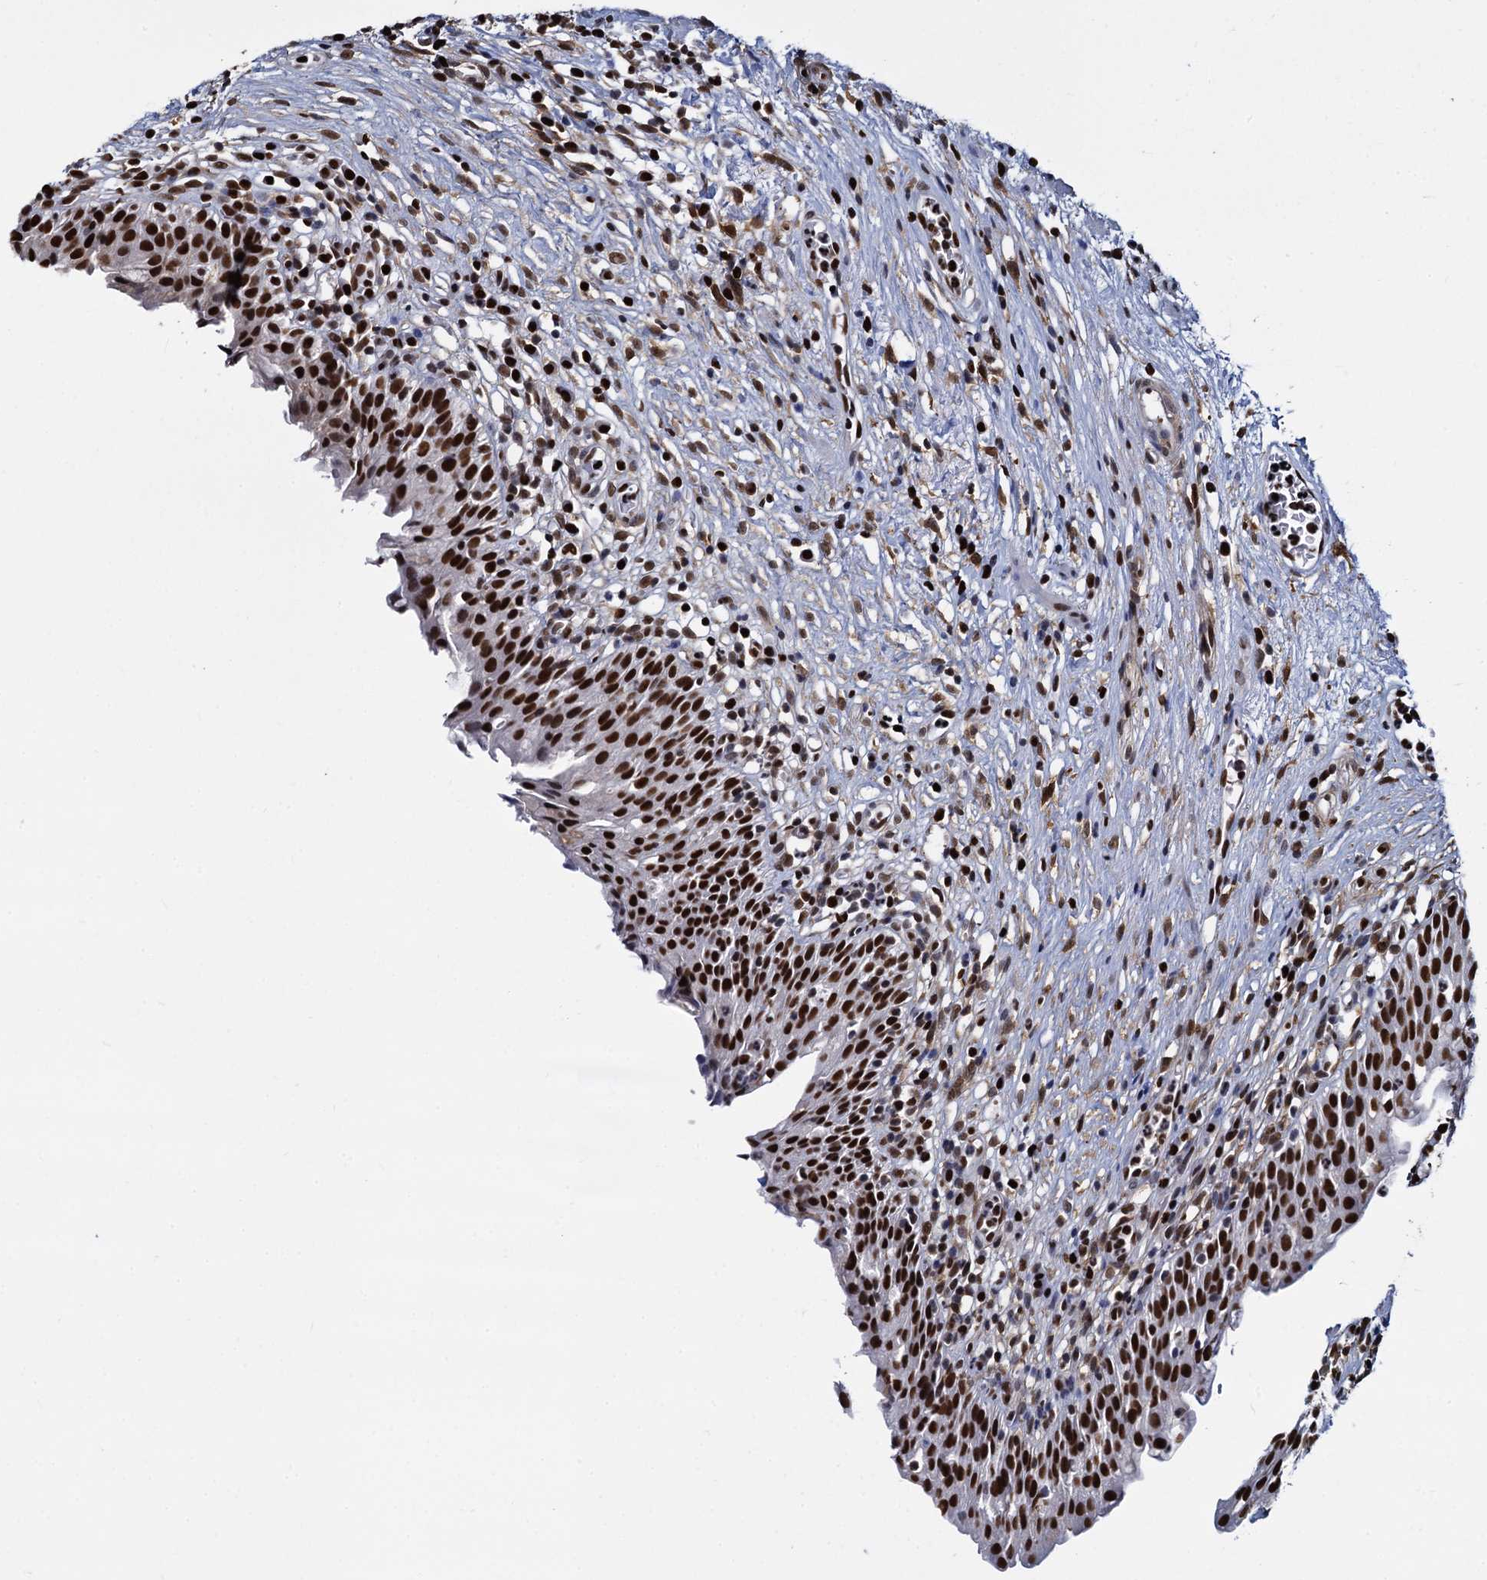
{"staining": {"intensity": "strong", "quantity": ">75%", "location": "nuclear"}, "tissue": "urinary bladder", "cell_type": "Urothelial cells", "image_type": "normal", "snomed": [{"axis": "morphology", "description": "Normal tissue, NOS"}, {"axis": "morphology", "description": "Inflammation, NOS"}, {"axis": "topography", "description": "Urinary bladder"}], "caption": "Immunohistochemistry (IHC) histopathology image of unremarkable urinary bladder: human urinary bladder stained using IHC displays high levels of strong protein expression localized specifically in the nuclear of urothelial cells, appearing as a nuclear brown color.", "gene": "DCPS", "patient": {"sex": "male", "age": 63}}